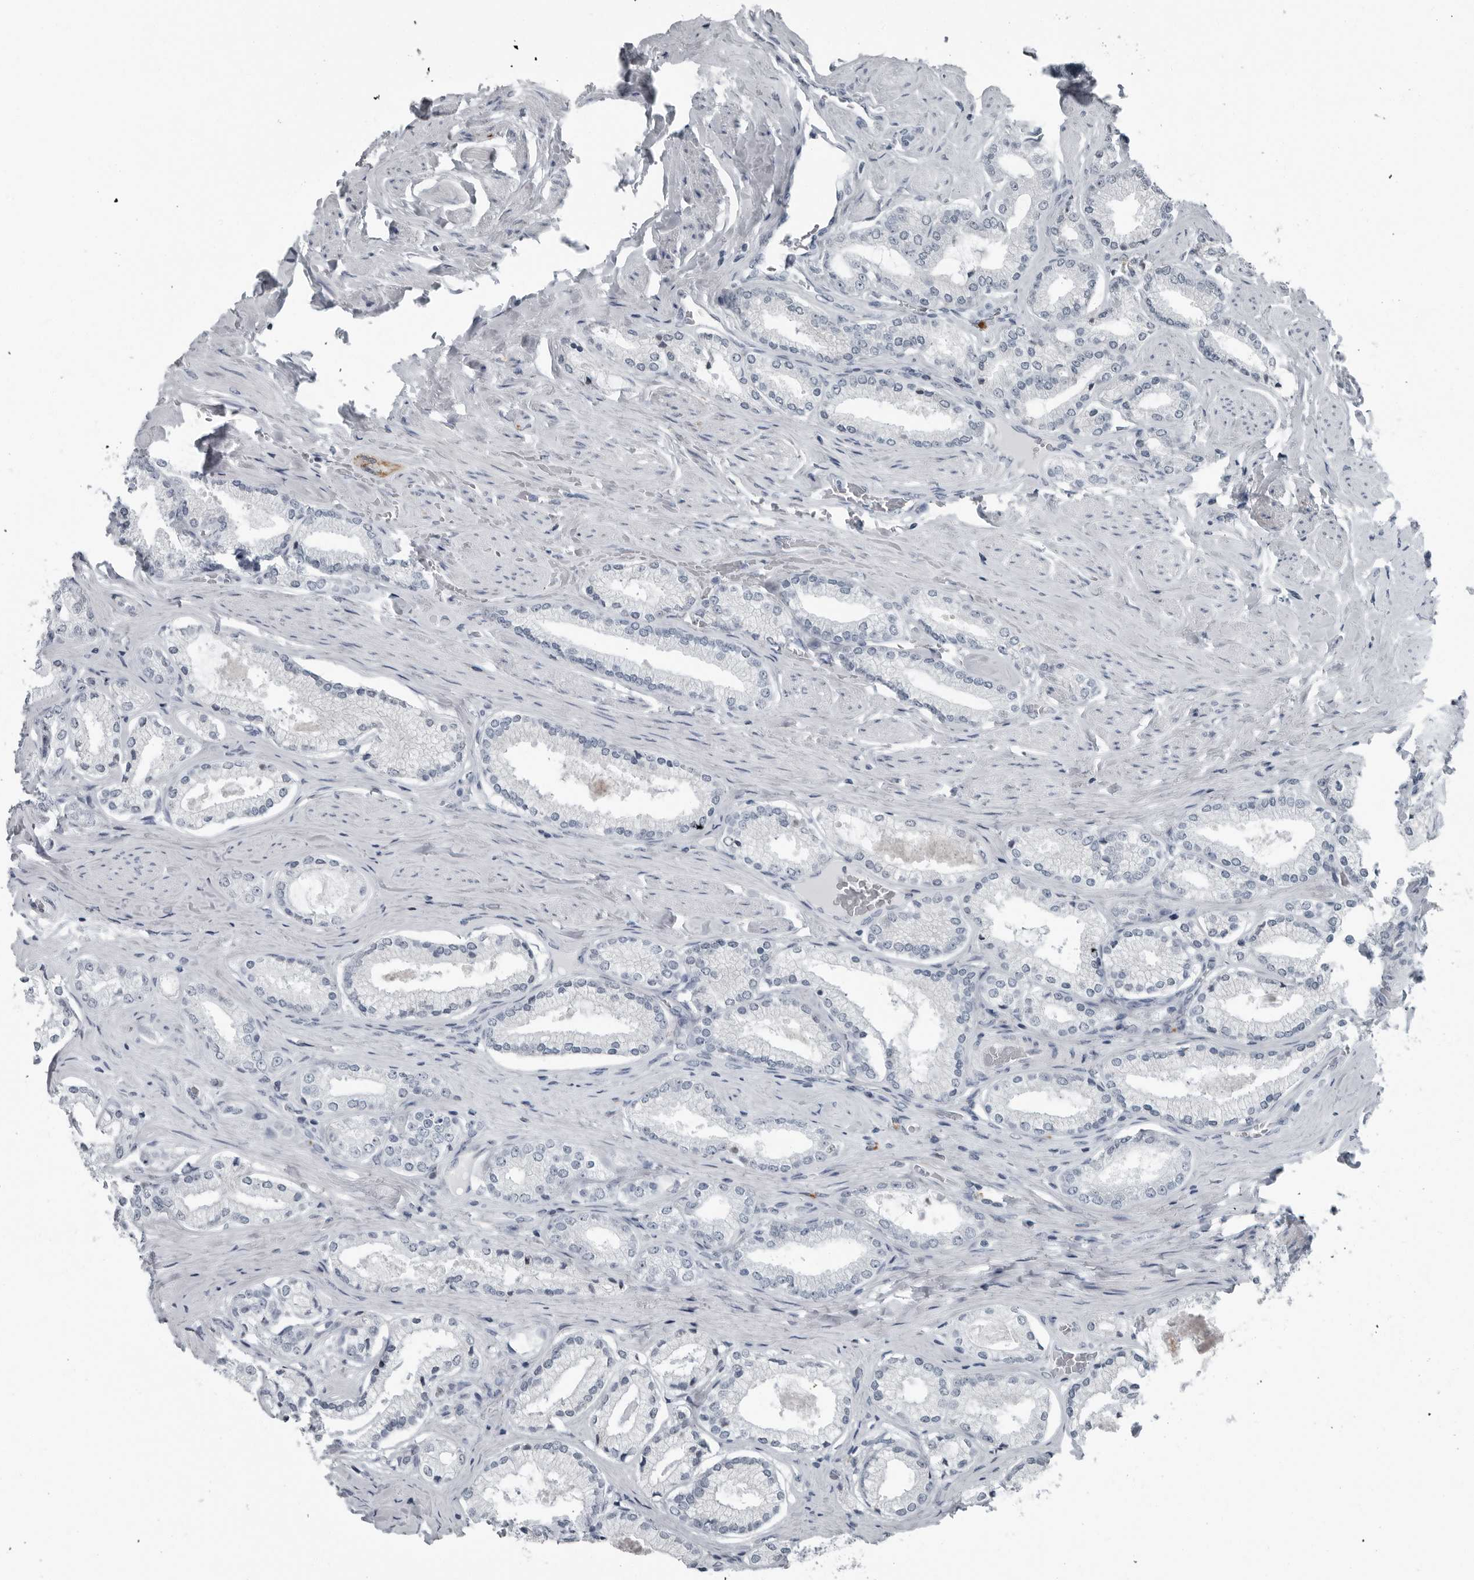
{"staining": {"intensity": "negative", "quantity": "none", "location": "none"}, "tissue": "prostate cancer", "cell_type": "Tumor cells", "image_type": "cancer", "snomed": [{"axis": "morphology", "description": "Adenocarcinoma, Low grade"}, {"axis": "topography", "description": "Prostate"}], "caption": "Immunohistochemistry (IHC) histopathology image of low-grade adenocarcinoma (prostate) stained for a protein (brown), which exhibits no positivity in tumor cells. (Brightfield microscopy of DAB (3,3'-diaminobenzidine) immunohistochemistry at high magnification).", "gene": "PDCD11", "patient": {"sex": "male", "age": 71}}